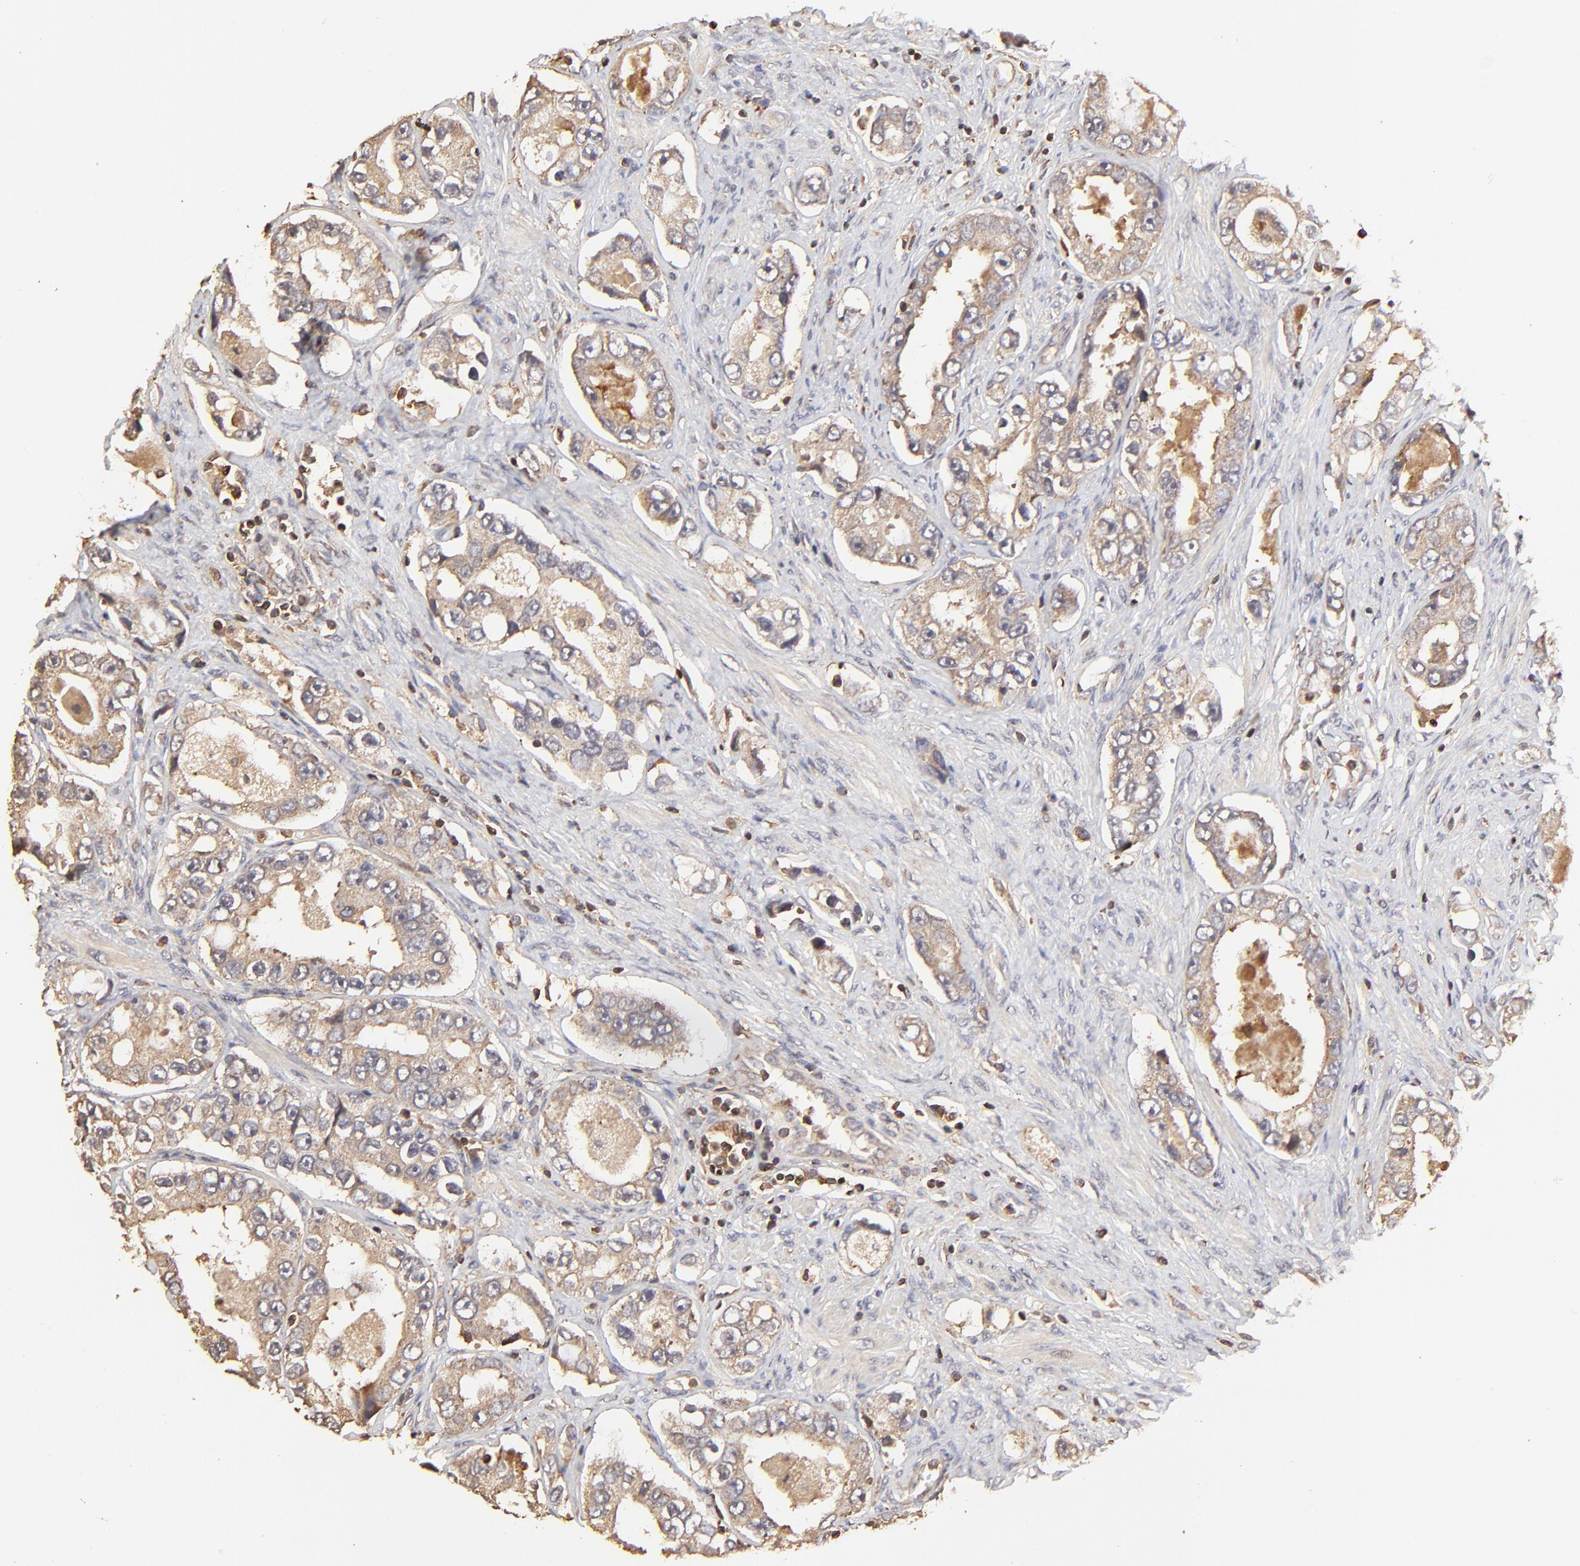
{"staining": {"intensity": "moderate", "quantity": ">75%", "location": "cytoplasmic/membranous"}, "tissue": "prostate cancer", "cell_type": "Tumor cells", "image_type": "cancer", "snomed": [{"axis": "morphology", "description": "Adenocarcinoma, High grade"}, {"axis": "topography", "description": "Prostate"}], "caption": "An IHC photomicrograph of neoplastic tissue is shown. Protein staining in brown labels moderate cytoplasmic/membranous positivity in prostate high-grade adenocarcinoma within tumor cells.", "gene": "STON2", "patient": {"sex": "male", "age": 63}}